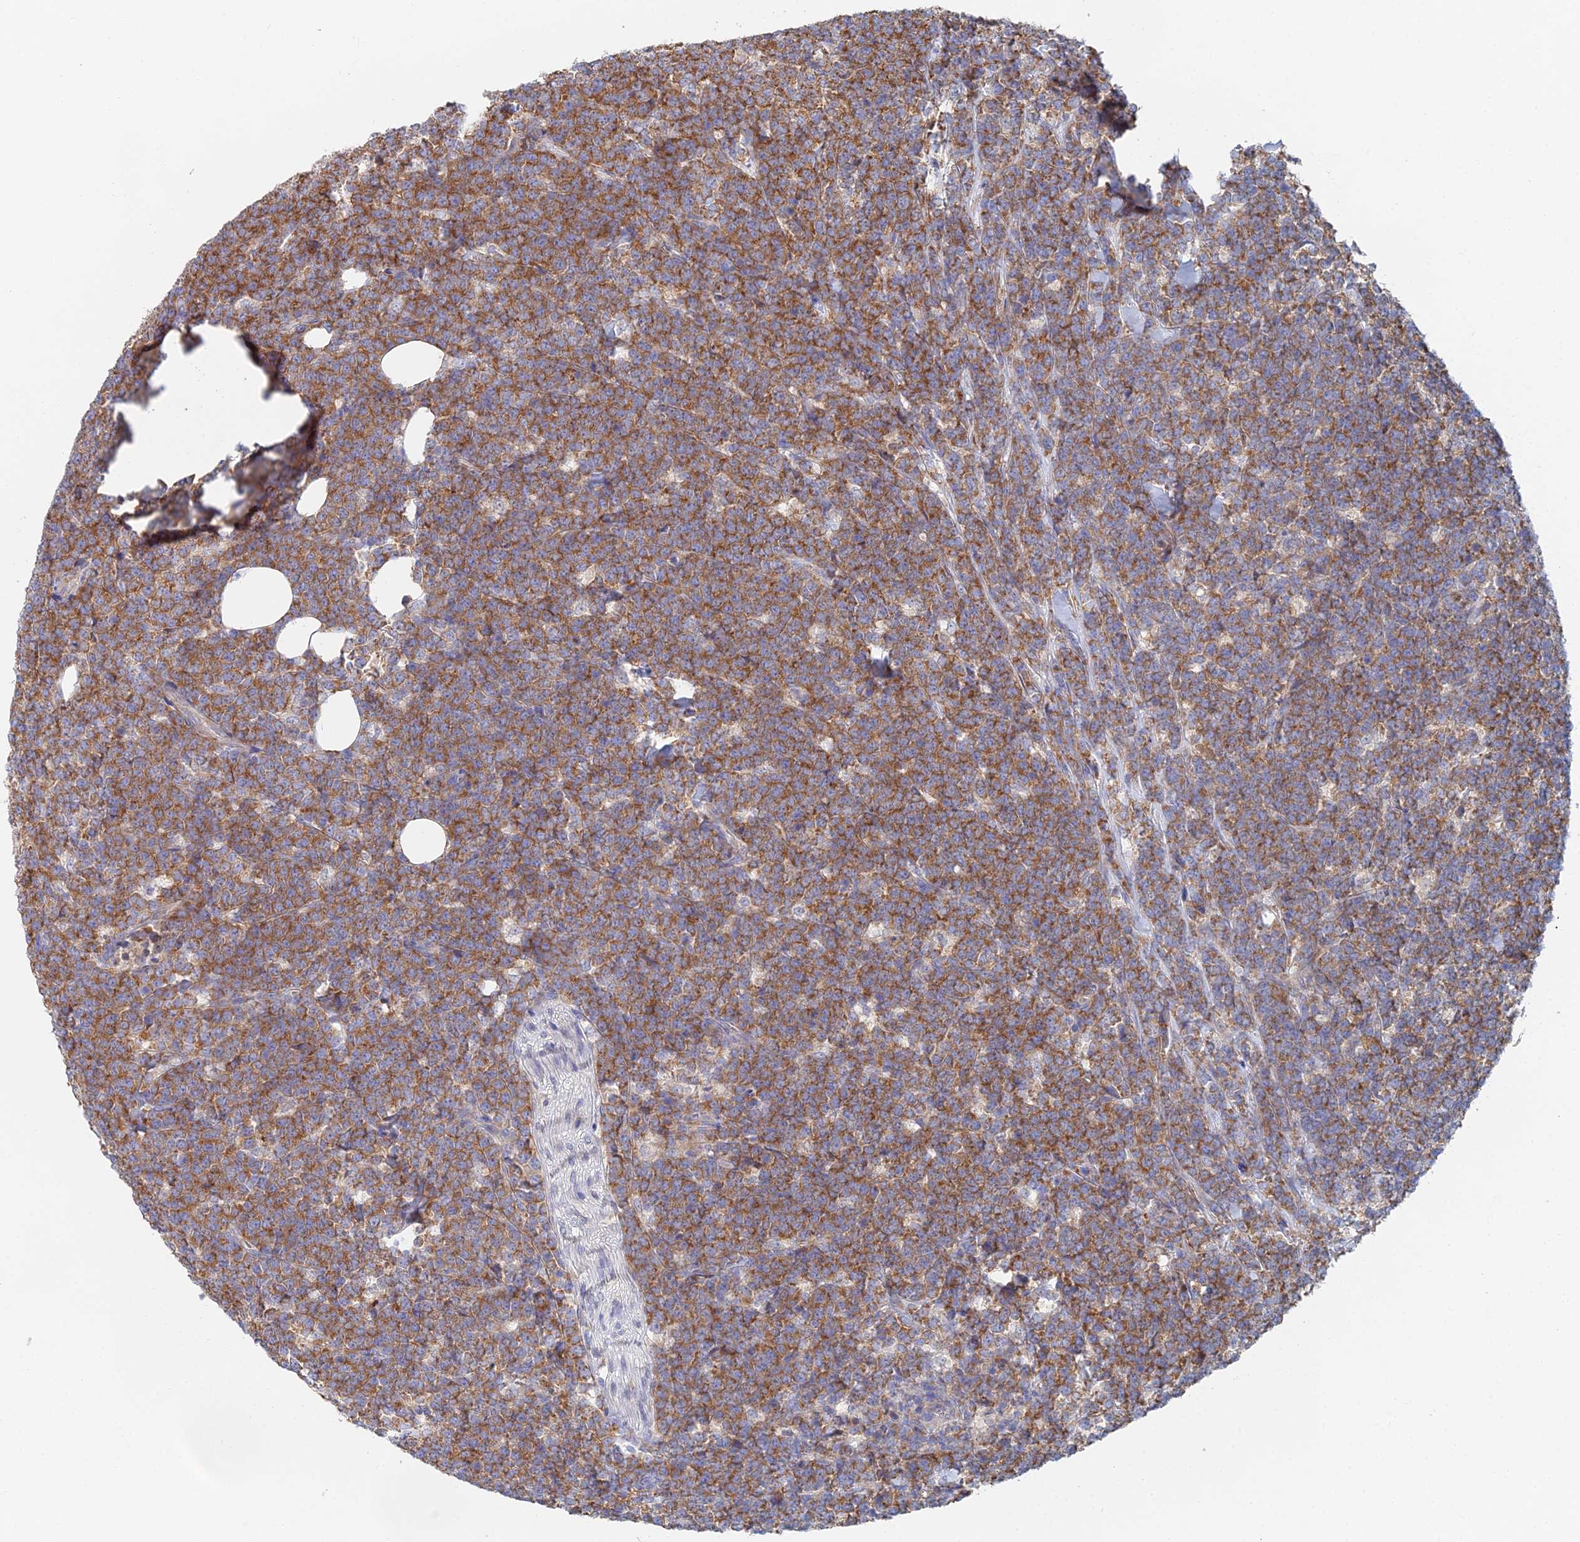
{"staining": {"intensity": "strong", "quantity": ">75%", "location": "cytoplasmic/membranous"}, "tissue": "lymphoma", "cell_type": "Tumor cells", "image_type": "cancer", "snomed": [{"axis": "morphology", "description": "Malignant lymphoma, non-Hodgkin's type, High grade"}, {"axis": "topography", "description": "Small intestine"}], "caption": "IHC micrograph of human high-grade malignant lymphoma, non-Hodgkin's type stained for a protein (brown), which shows high levels of strong cytoplasmic/membranous staining in approximately >75% of tumor cells.", "gene": "ELOF1", "patient": {"sex": "male", "age": 8}}